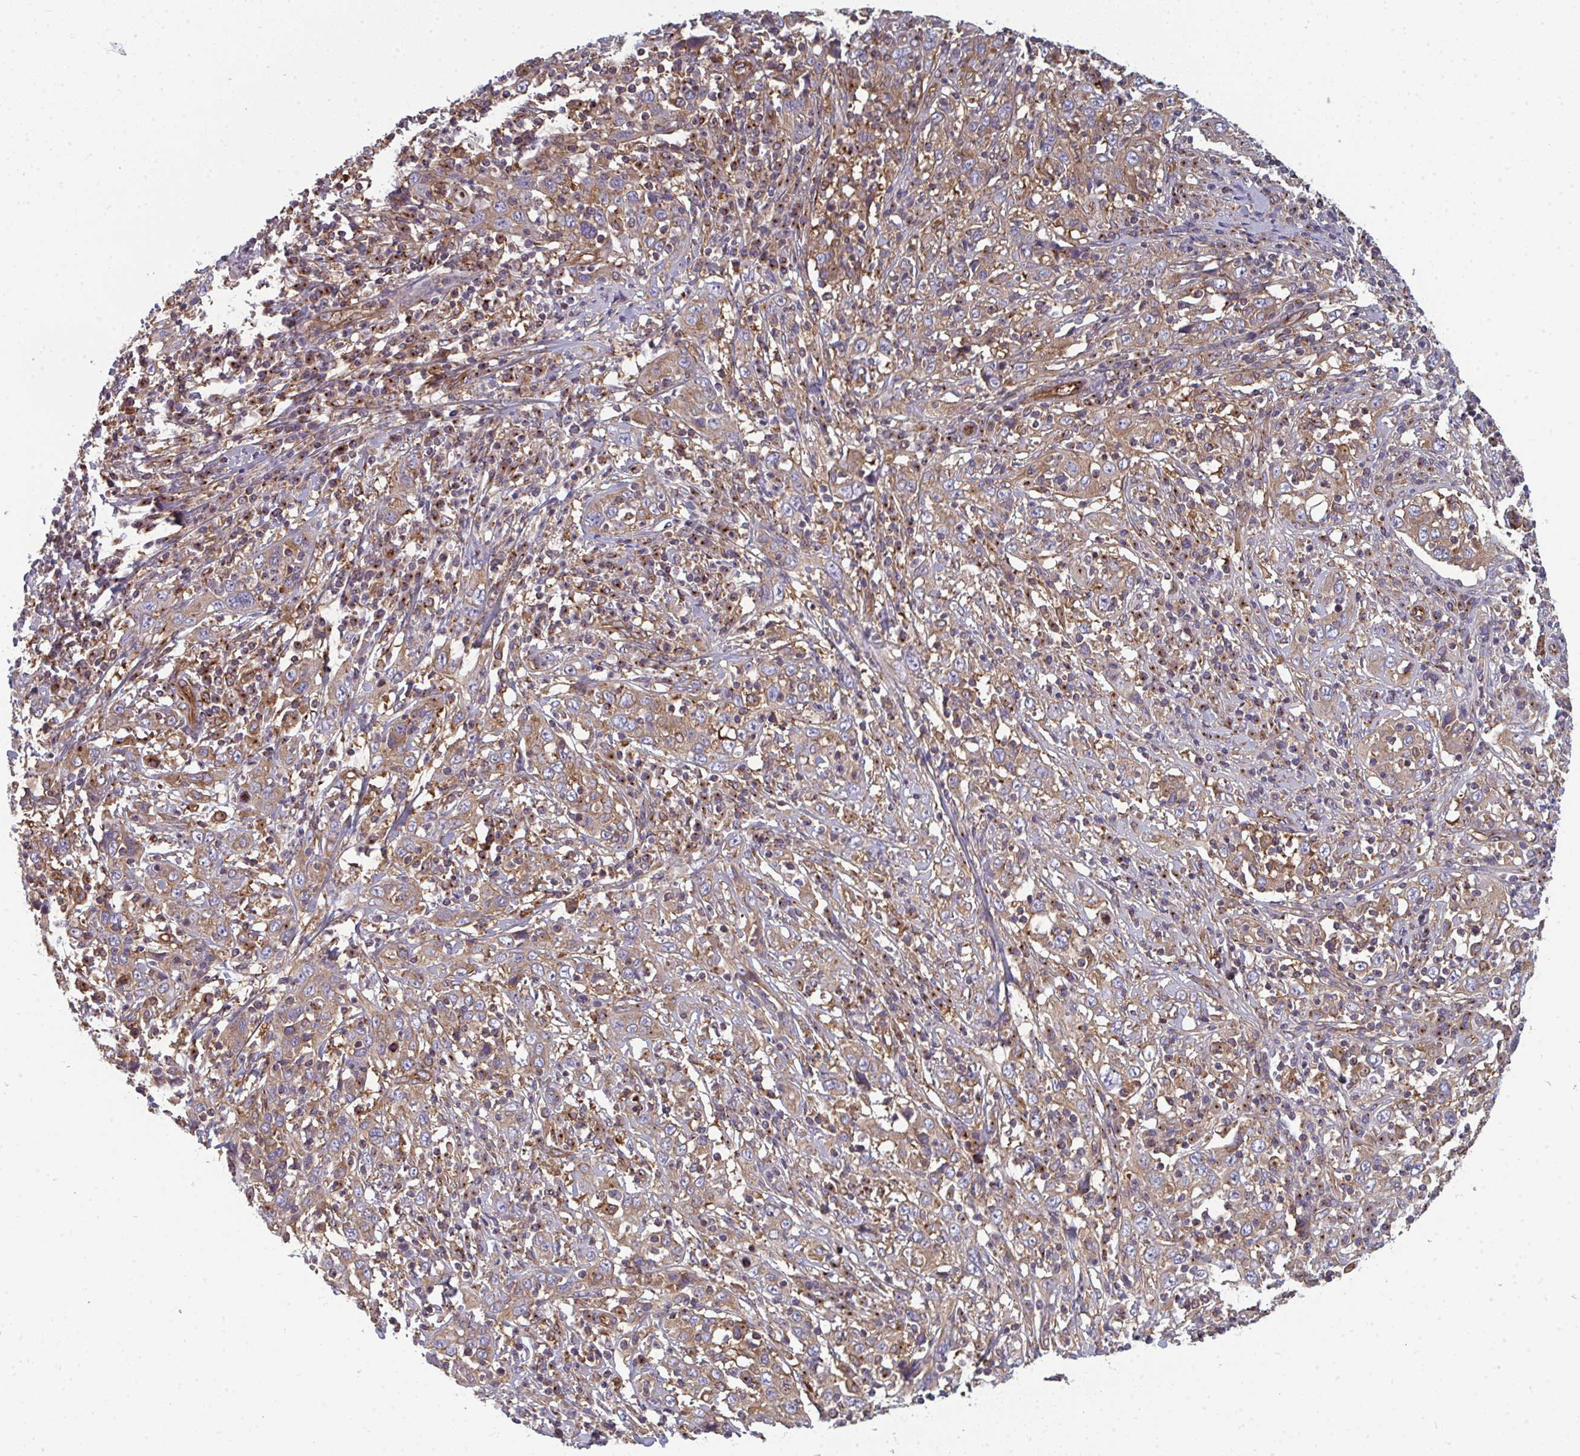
{"staining": {"intensity": "weak", "quantity": ">75%", "location": "cytoplasmic/membranous"}, "tissue": "cervical cancer", "cell_type": "Tumor cells", "image_type": "cancer", "snomed": [{"axis": "morphology", "description": "Squamous cell carcinoma, NOS"}, {"axis": "topography", "description": "Cervix"}], "caption": "A low amount of weak cytoplasmic/membranous expression is identified in approximately >75% of tumor cells in cervical squamous cell carcinoma tissue.", "gene": "DYNC1I2", "patient": {"sex": "female", "age": 46}}